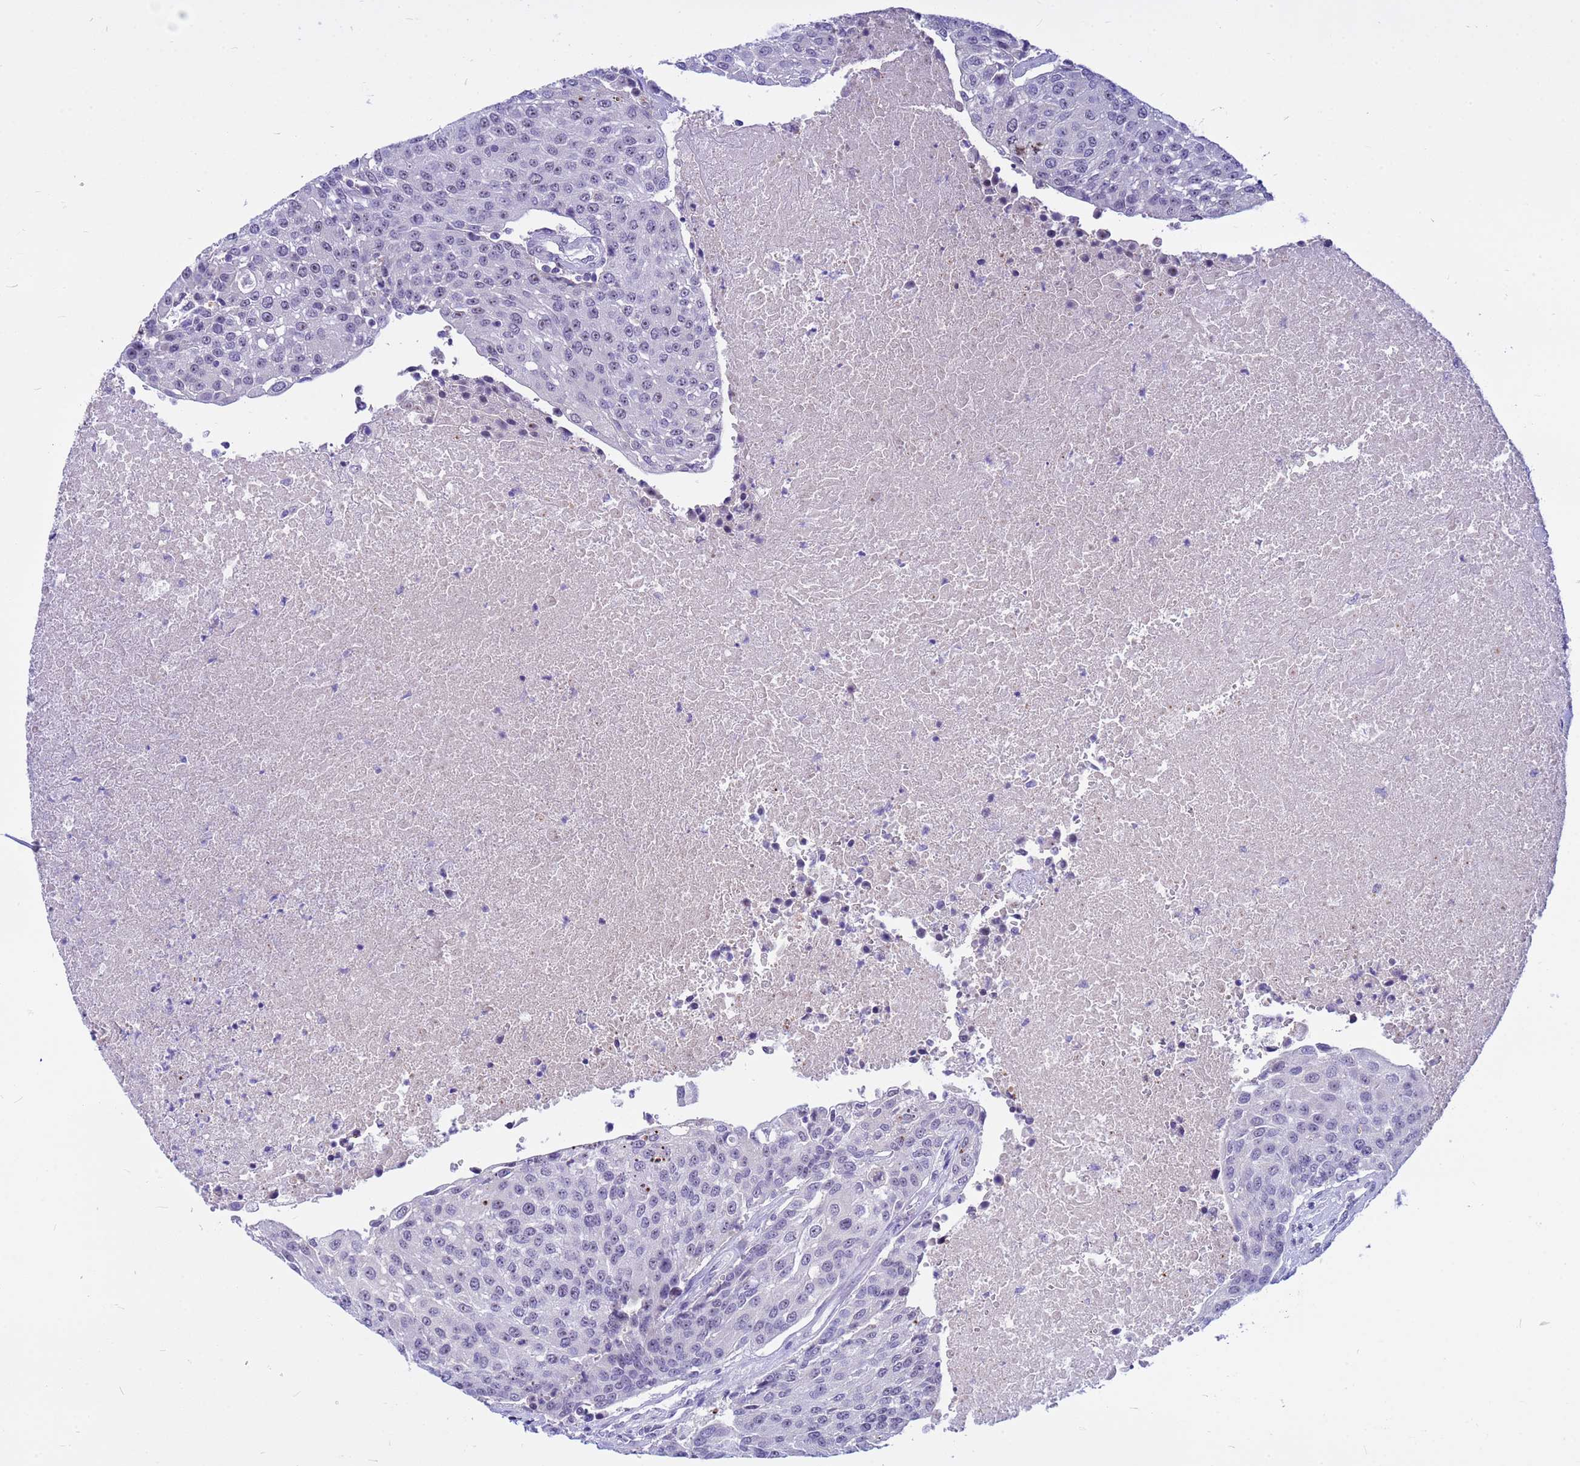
{"staining": {"intensity": "weak", "quantity": "25%-75%", "location": "nuclear"}, "tissue": "urothelial cancer", "cell_type": "Tumor cells", "image_type": "cancer", "snomed": [{"axis": "morphology", "description": "Urothelial carcinoma, High grade"}, {"axis": "topography", "description": "Urinary bladder"}], "caption": "Weak nuclear expression is seen in about 25%-75% of tumor cells in high-grade urothelial carcinoma. The staining is performed using DAB brown chromogen to label protein expression. The nuclei are counter-stained blue using hematoxylin.", "gene": "DMRTC2", "patient": {"sex": "female", "age": 85}}